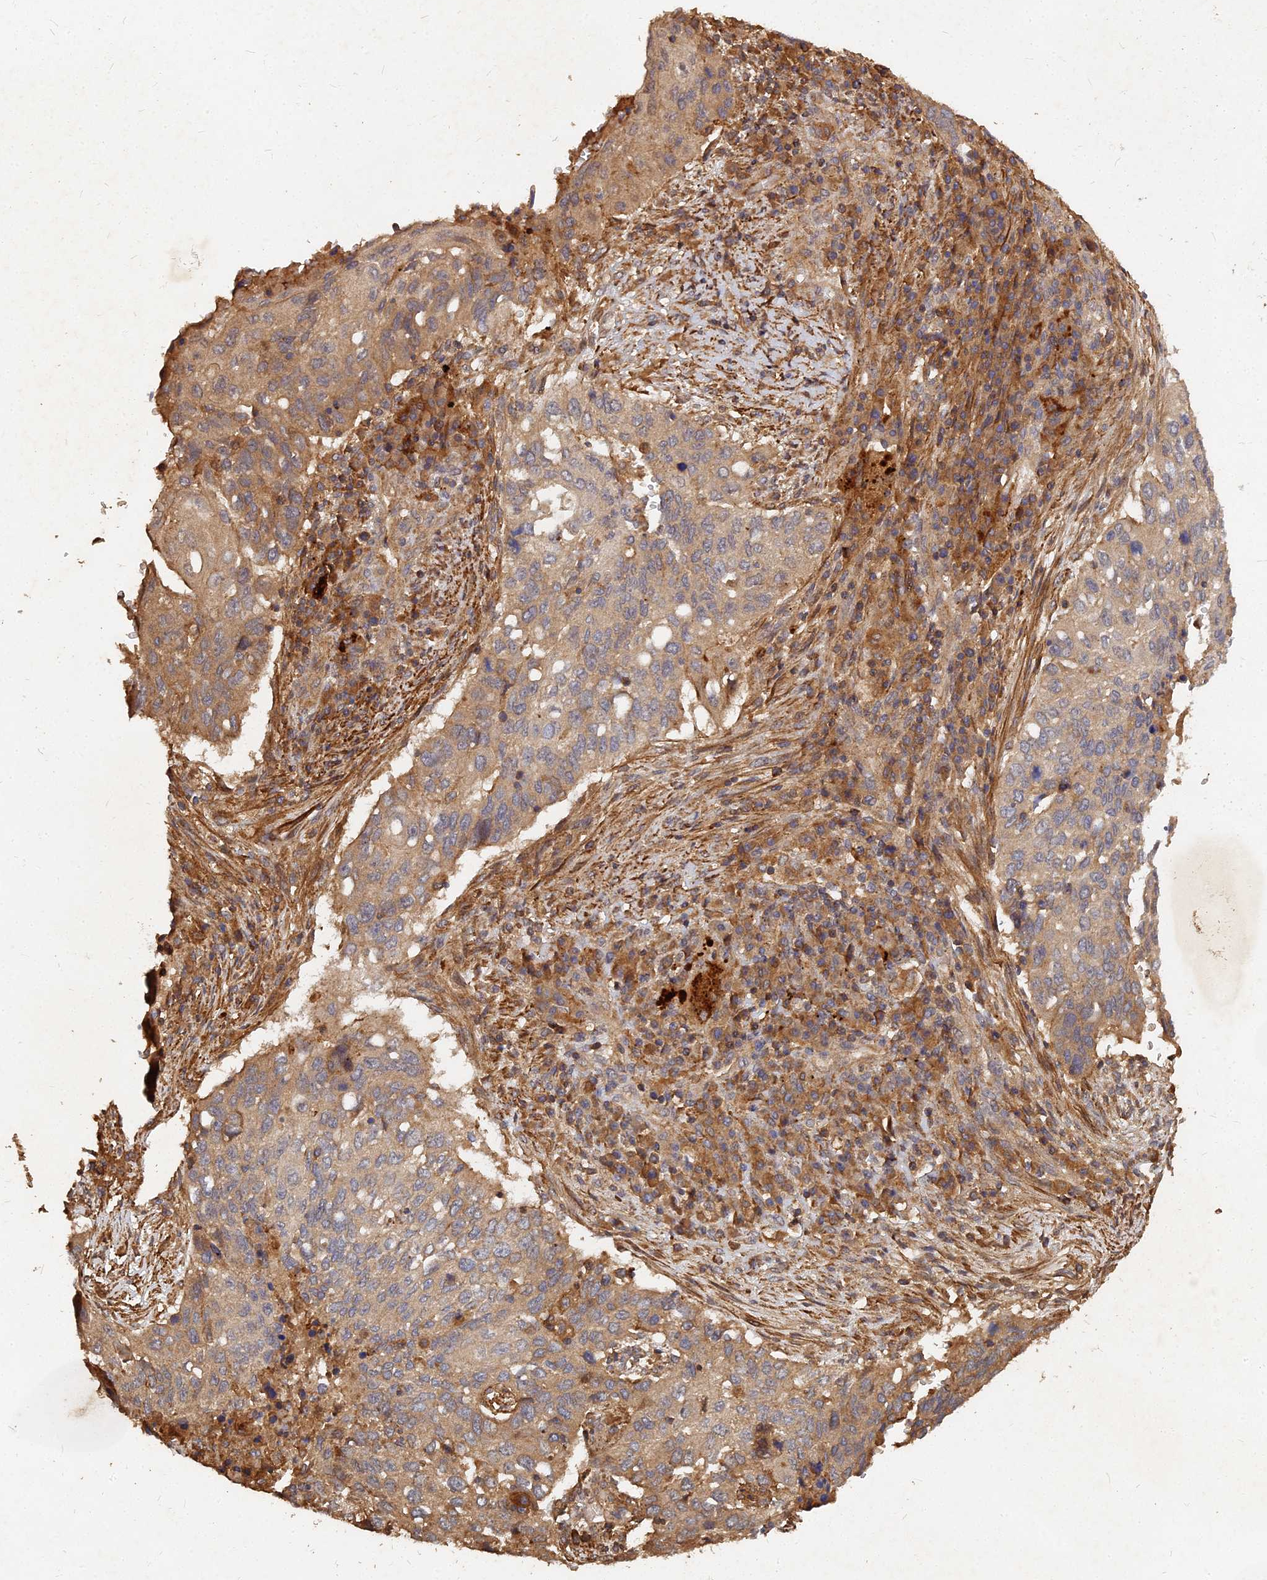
{"staining": {"intensity": "moderate", "quantity": ">75%", "location": "cytoplasmic/membranous"}, "tissue": "lung cancer", "cell_type": "Tumor cells", "image_type": "cancer", "snomed": [{"axis": "morphology", "description": "Squamous cell carcinoma, NOS"}, {"axis": "topography", "description": "Lung"}], "caption": "DAB immunohistochemical staining of human squamous cell carcinoma (lung) exhibits moderate cytoplasmic/membranous protein positivity in about >75% of tumor cells. Nuclei are stained in blue.", "gene": "UBE2W", "patient": {"sex": "female", "age": 63}}